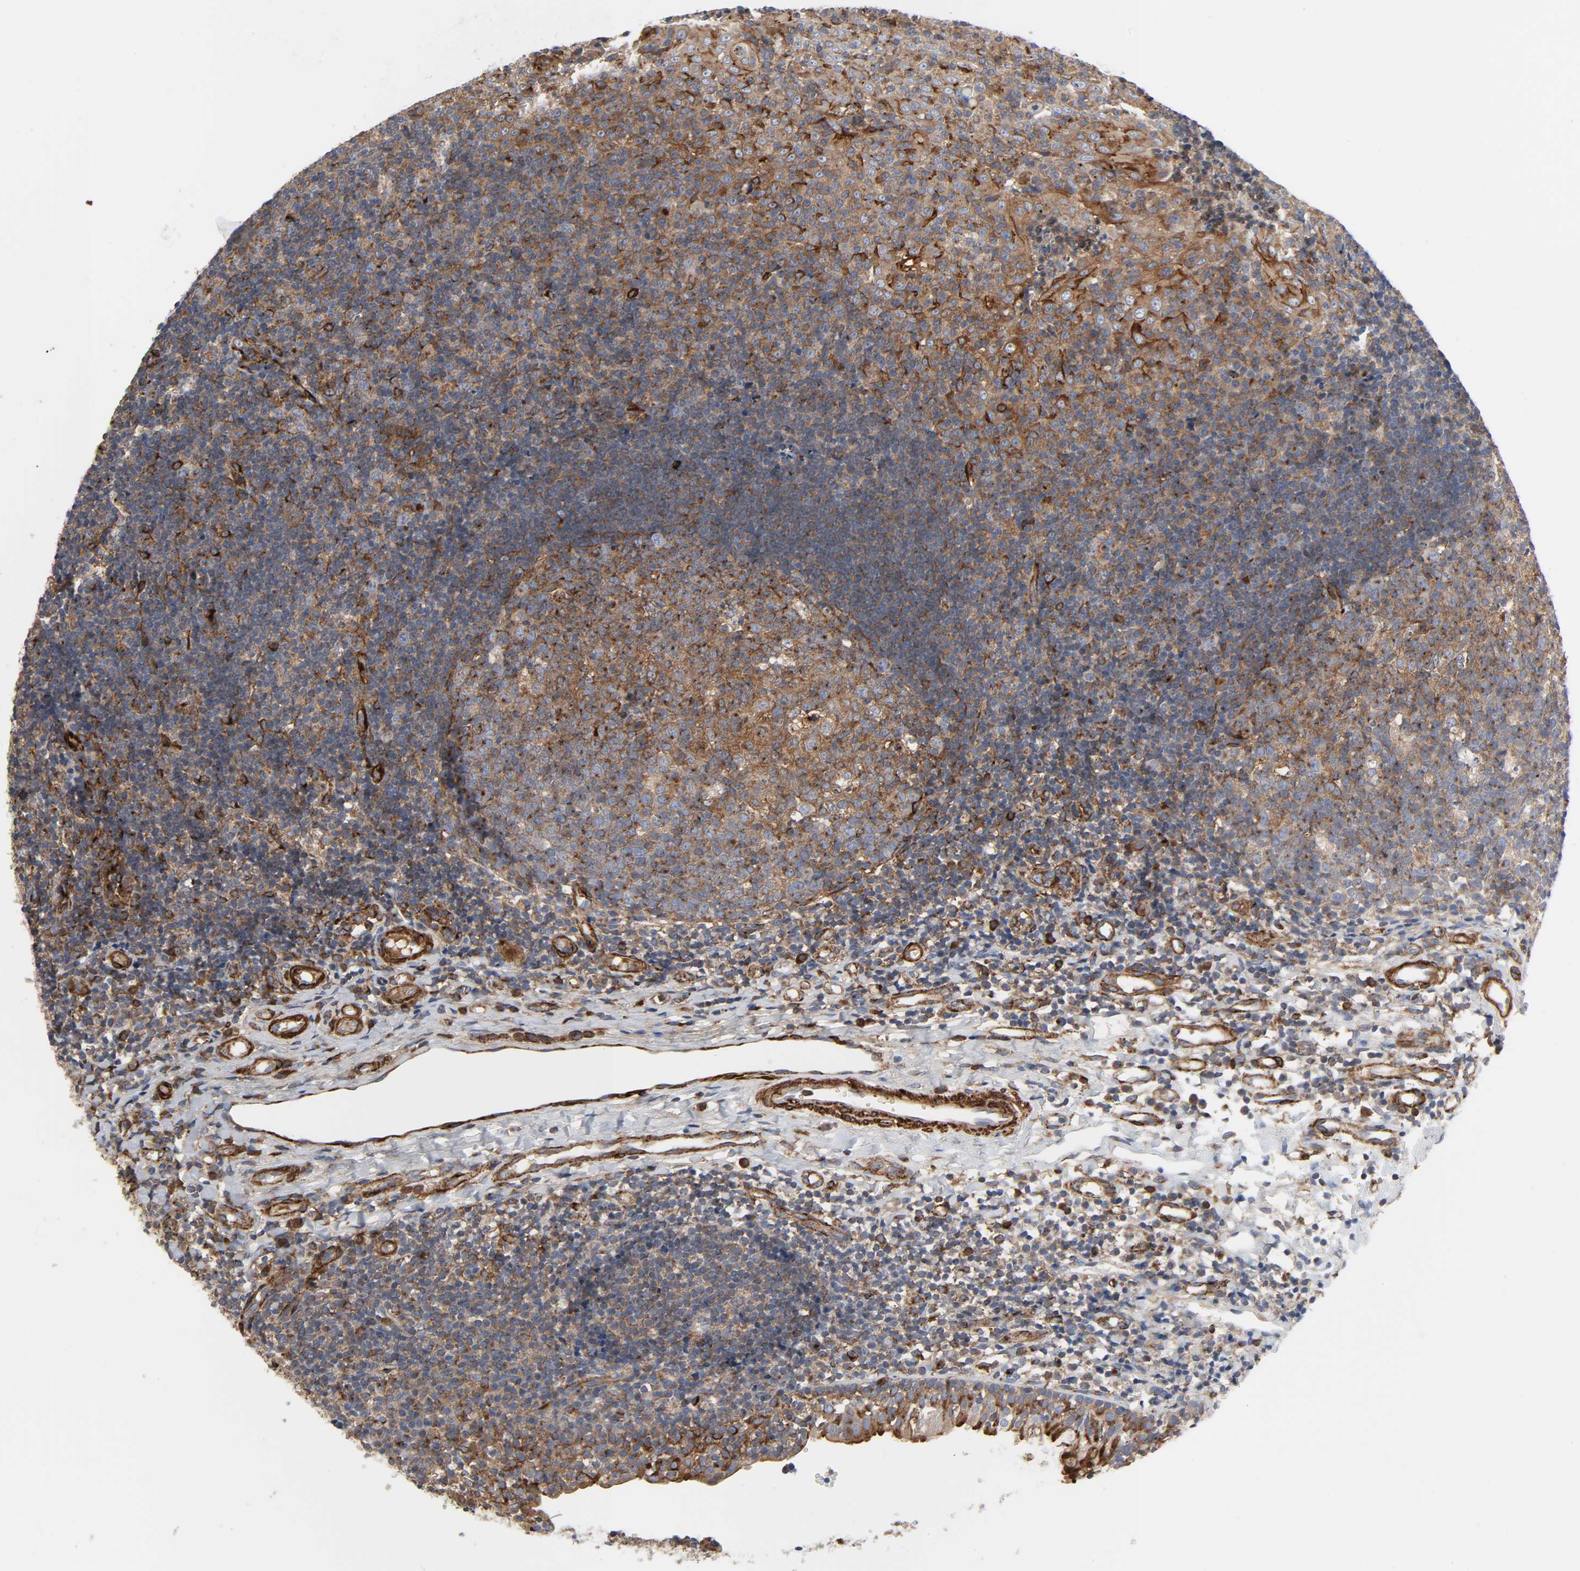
{"staining": {"intensity": "moderate", "quantity": ">75%", "location": "cytoplasmic/membranous"}, "tissue": "tonsil", "cell_type": "Germinal center cells", "image_type": "normal", "snomed": [{"axis": "morphology", "description": "Normal tissue, NOS"}, {"axis": "topography", "description": "Tonsil"}], "caption": "Tonsil stained for a protein shows moderate cytoplasmic/membranous positivity in germinal center cells. The protein is shown in brown color, while the nuclei are stained blue.", "gene": "ARHGAP1", "patient": {"sex": "female", "age": 40}}